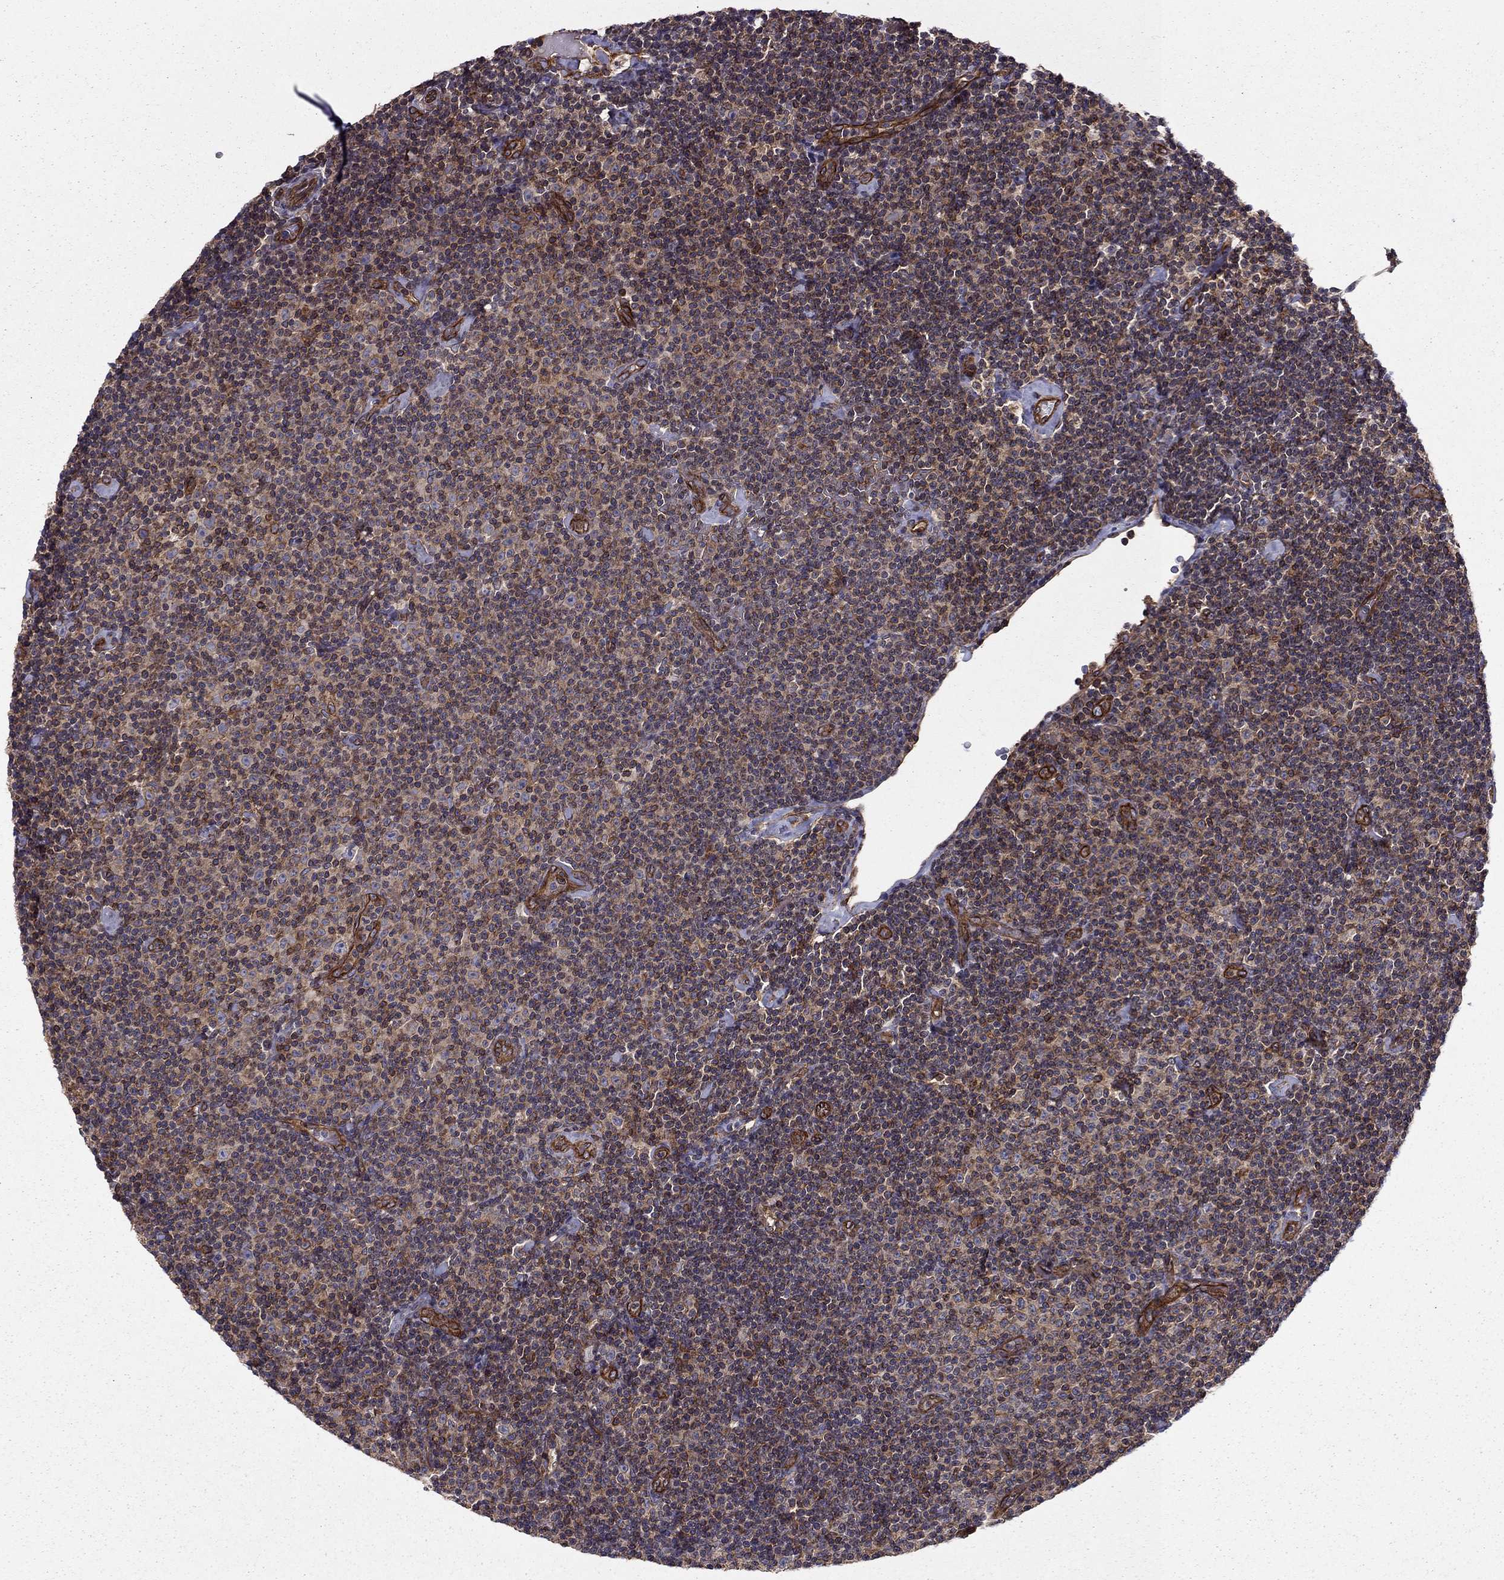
{"staining": {"intensity": "moderate", "quantity": "<25%", "location": "cytoplasmic/membranous"}, "tissue": "lymphoma", "cell_type": "Tumor cells", "image_type": "cancer", "snomed": [{"axis": "morphology", "description": "Malignant lymphoma, non-Hodgkin's type, Low grade"}, {"axis": "topography", "description": "Lymph node"}], "caption": "Lymphoma tissue reveals moderate cytoplasmic/membranous positivity in about <25% of tumor cells", "gene": "SHMT1", "patient": {"sex": "male", "age": 81}}